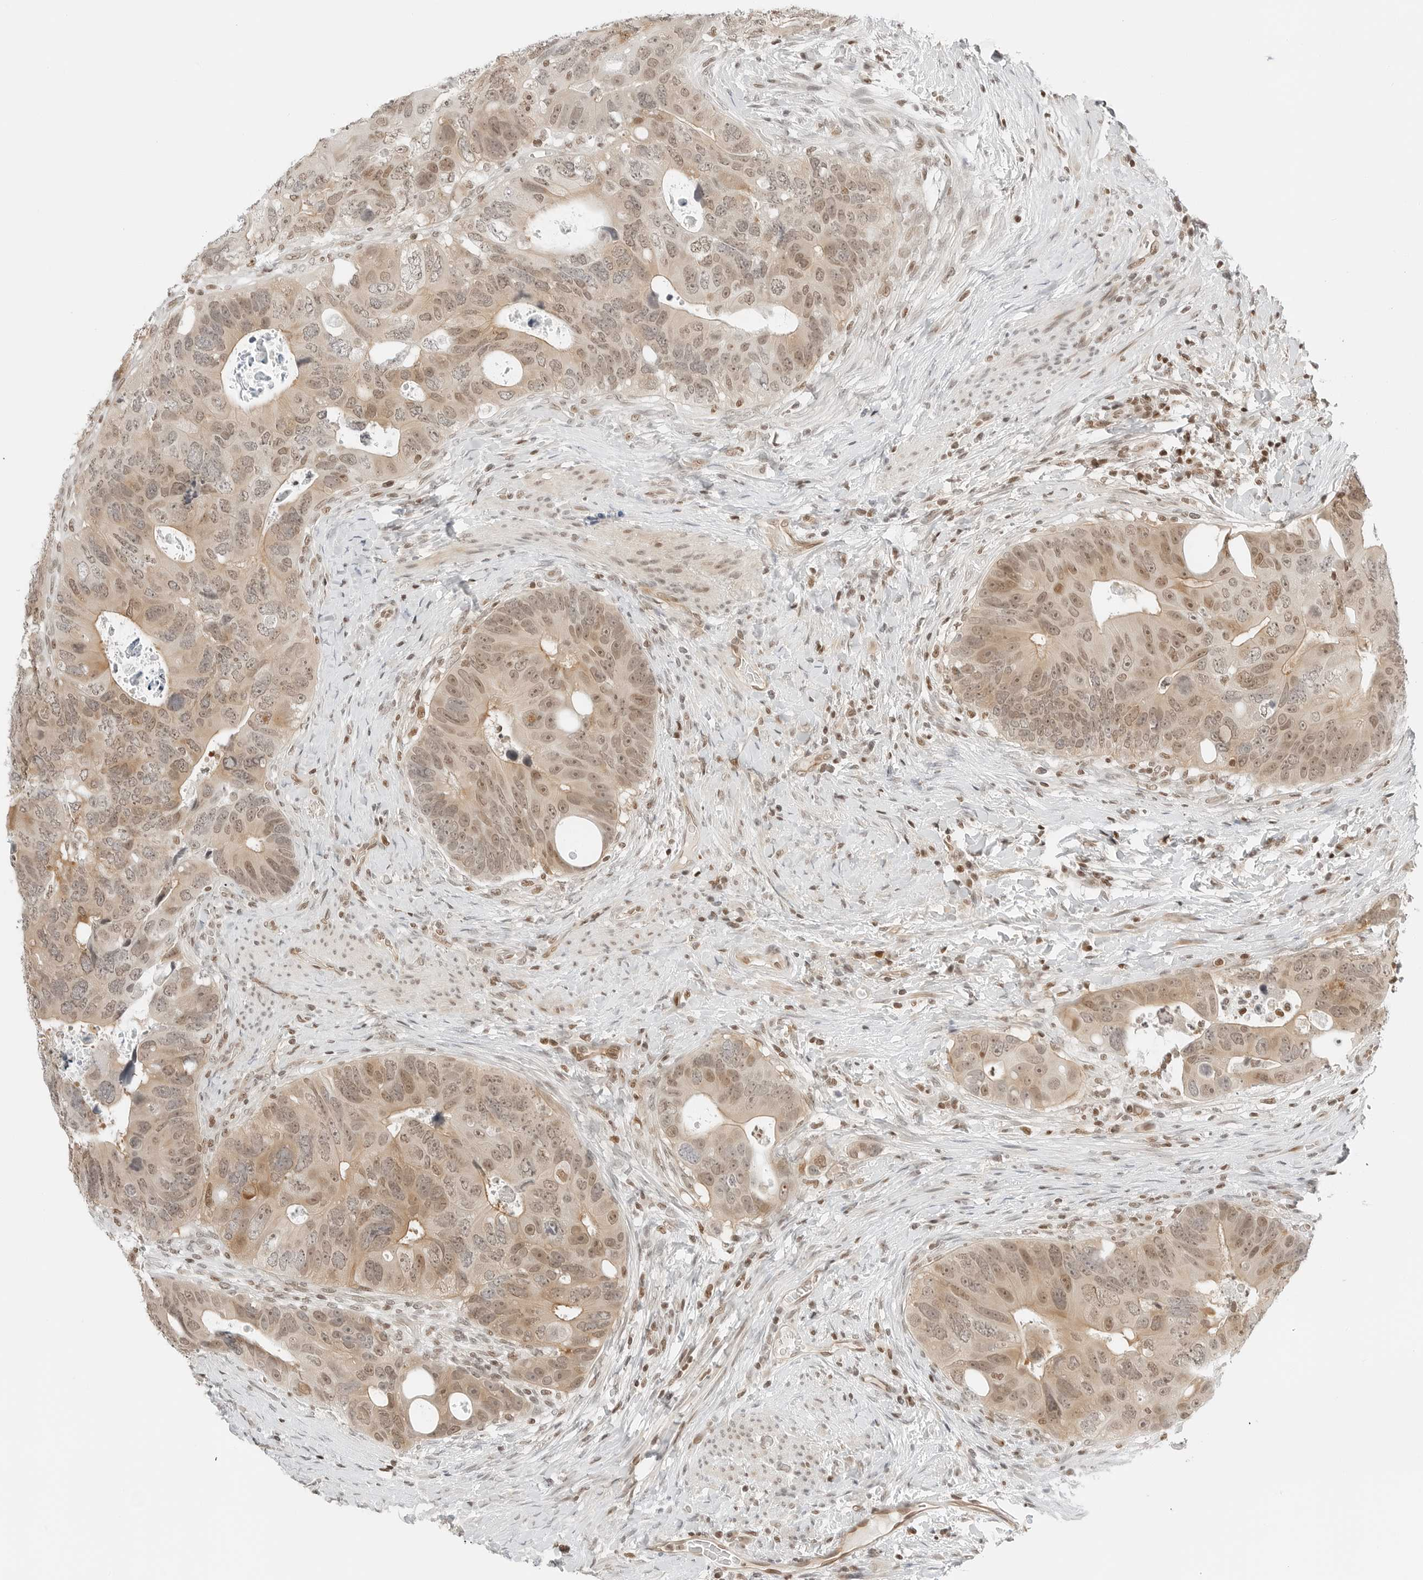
{"staining": {"intensity": "moderate", "quantity": ">75%", "location": "cytoplasmic/membranous,nuclear"}, "tissue": "colorectal cancer", "cell_type": "Tumor cells", "image_type": "cancer", "snomed": [{"axis": "morphology", "description": "Adenocarcinoma, NOS"}, {"axis": "topography", "description": "Rectum"}], "caption": "Immunohistochemistry image of colorectal adenocarcinoma stained for a protein (brown), which exhibits medium levels of moderate cytoplasmic/membranous and nuclear positivity in approximately >75% of tumor cells.", "gene": "CRTC2", "patient": {"sex": "male", "age": 59}}